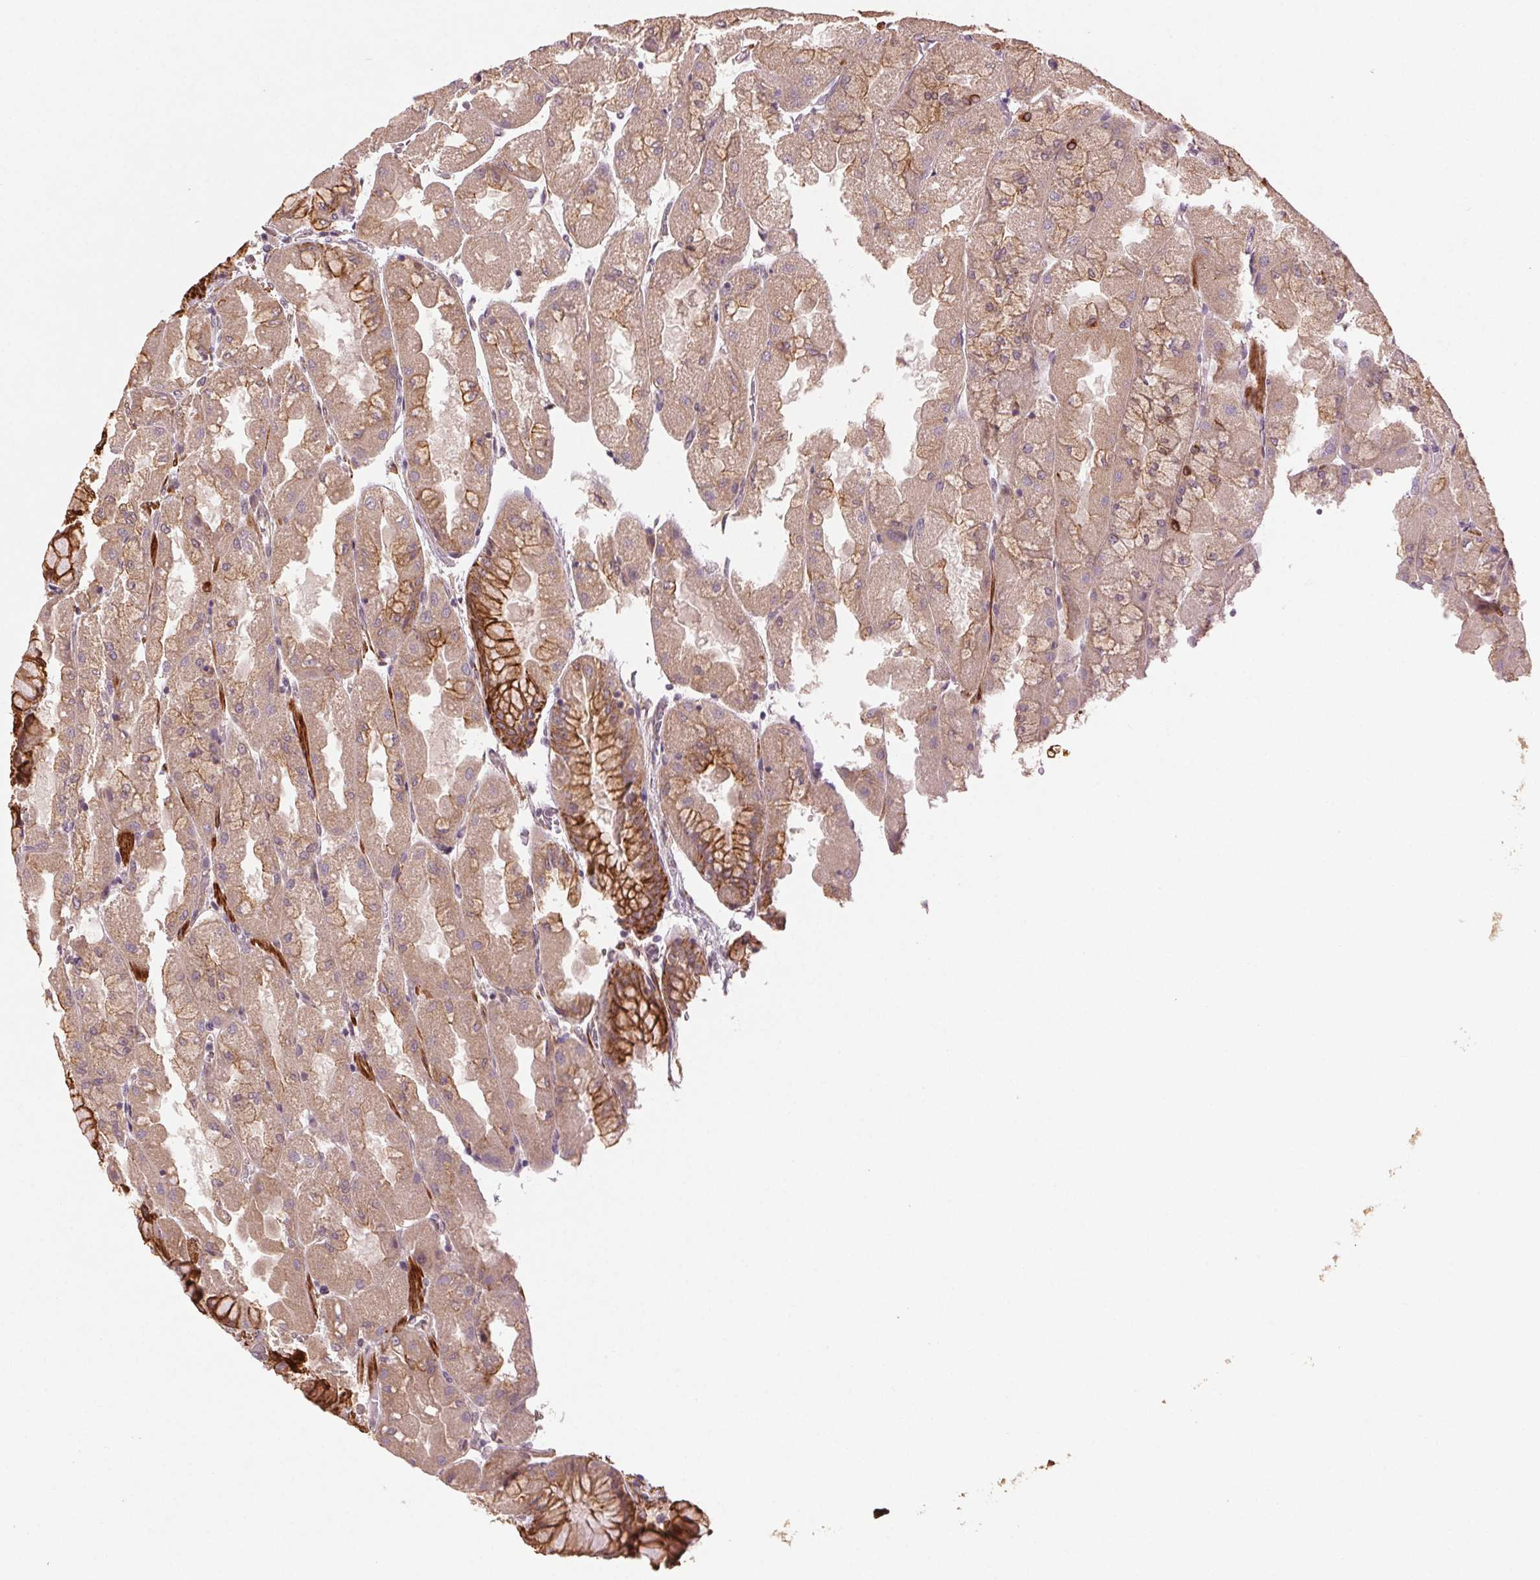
{"staining": {"intensity": "strong", "quantity": "25%-75%", "location": "cytoplasmic/membranous"}, "tissue": "stomach", "cell_type": "Glandular cells", "image_type": "normal", "snomed": [{"axis": "morphology", "description": "Normal tissue, NOS"}, {"axis": "topography", "description": "Stomach"}], "caption": "A high-resolution histopathology image shows IHC staining of normal stomach, which demonstrates strong cytoplasmic/membranous positivity in about 25%-75% of glandular cells.", "gene": "SMLR1", "patient": {"sex": "female", "age": 61}}